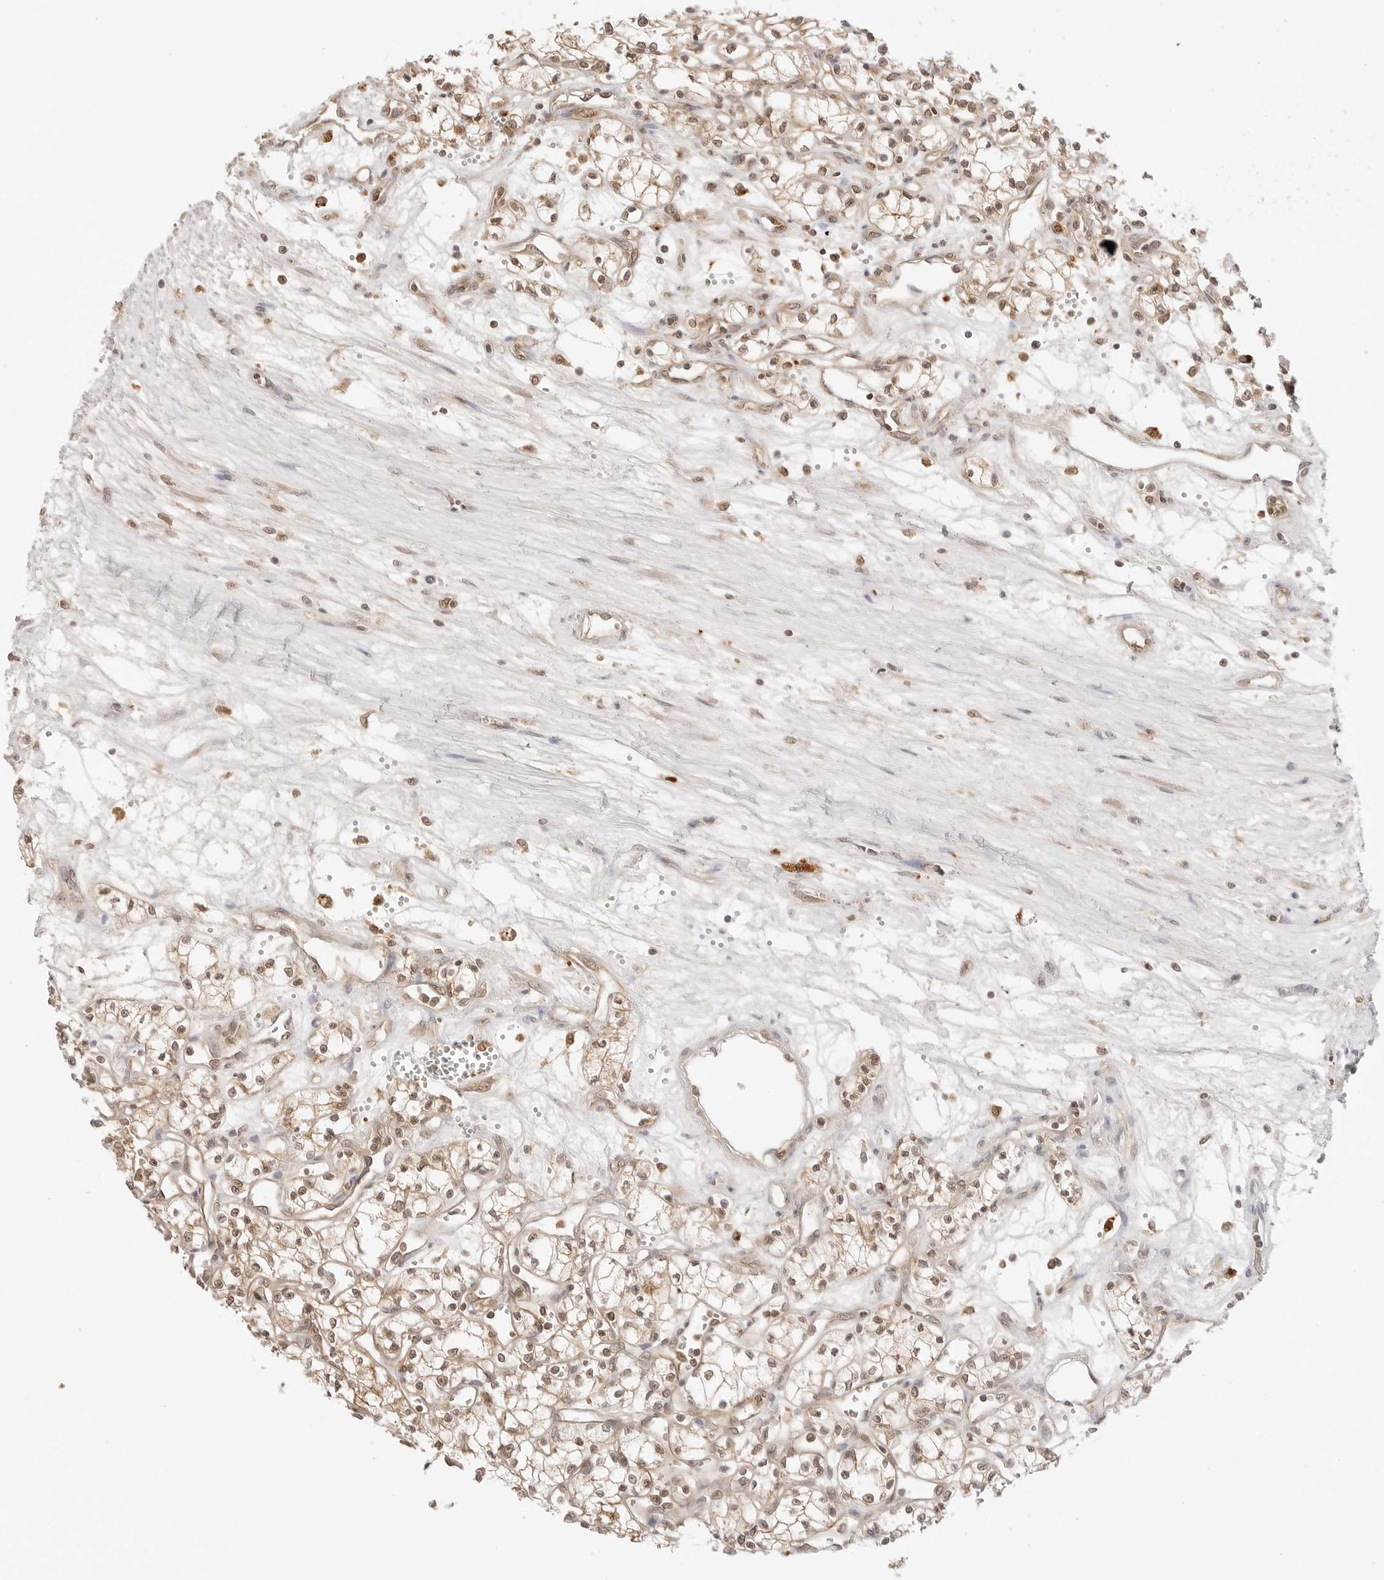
{"staining": {"intensity": "moderate", "quantity": ">75%", "location": "cytoplasmic/membranous,nuclear"}, "tissue": "renal cancer", "cell_type": "Tumor cells", "image_type": "cancer", "snomed": [{"axis": "morphology", "description": "Adenocarcinoma, NOS"}, {"axis": "topography", "description": "Kidney"}], "caption": "Immunohistochemistry (IHC) micrograph of renal cancer (adenocarcinoma) stained for a protein (brown), which demonstrates medium levels of moderate cytoplasmic/membranous and nuclear expression in approximately >75% of tumor cells.", "gene": "EPHA1", "patient": {"sex": "male", "age": 59}}